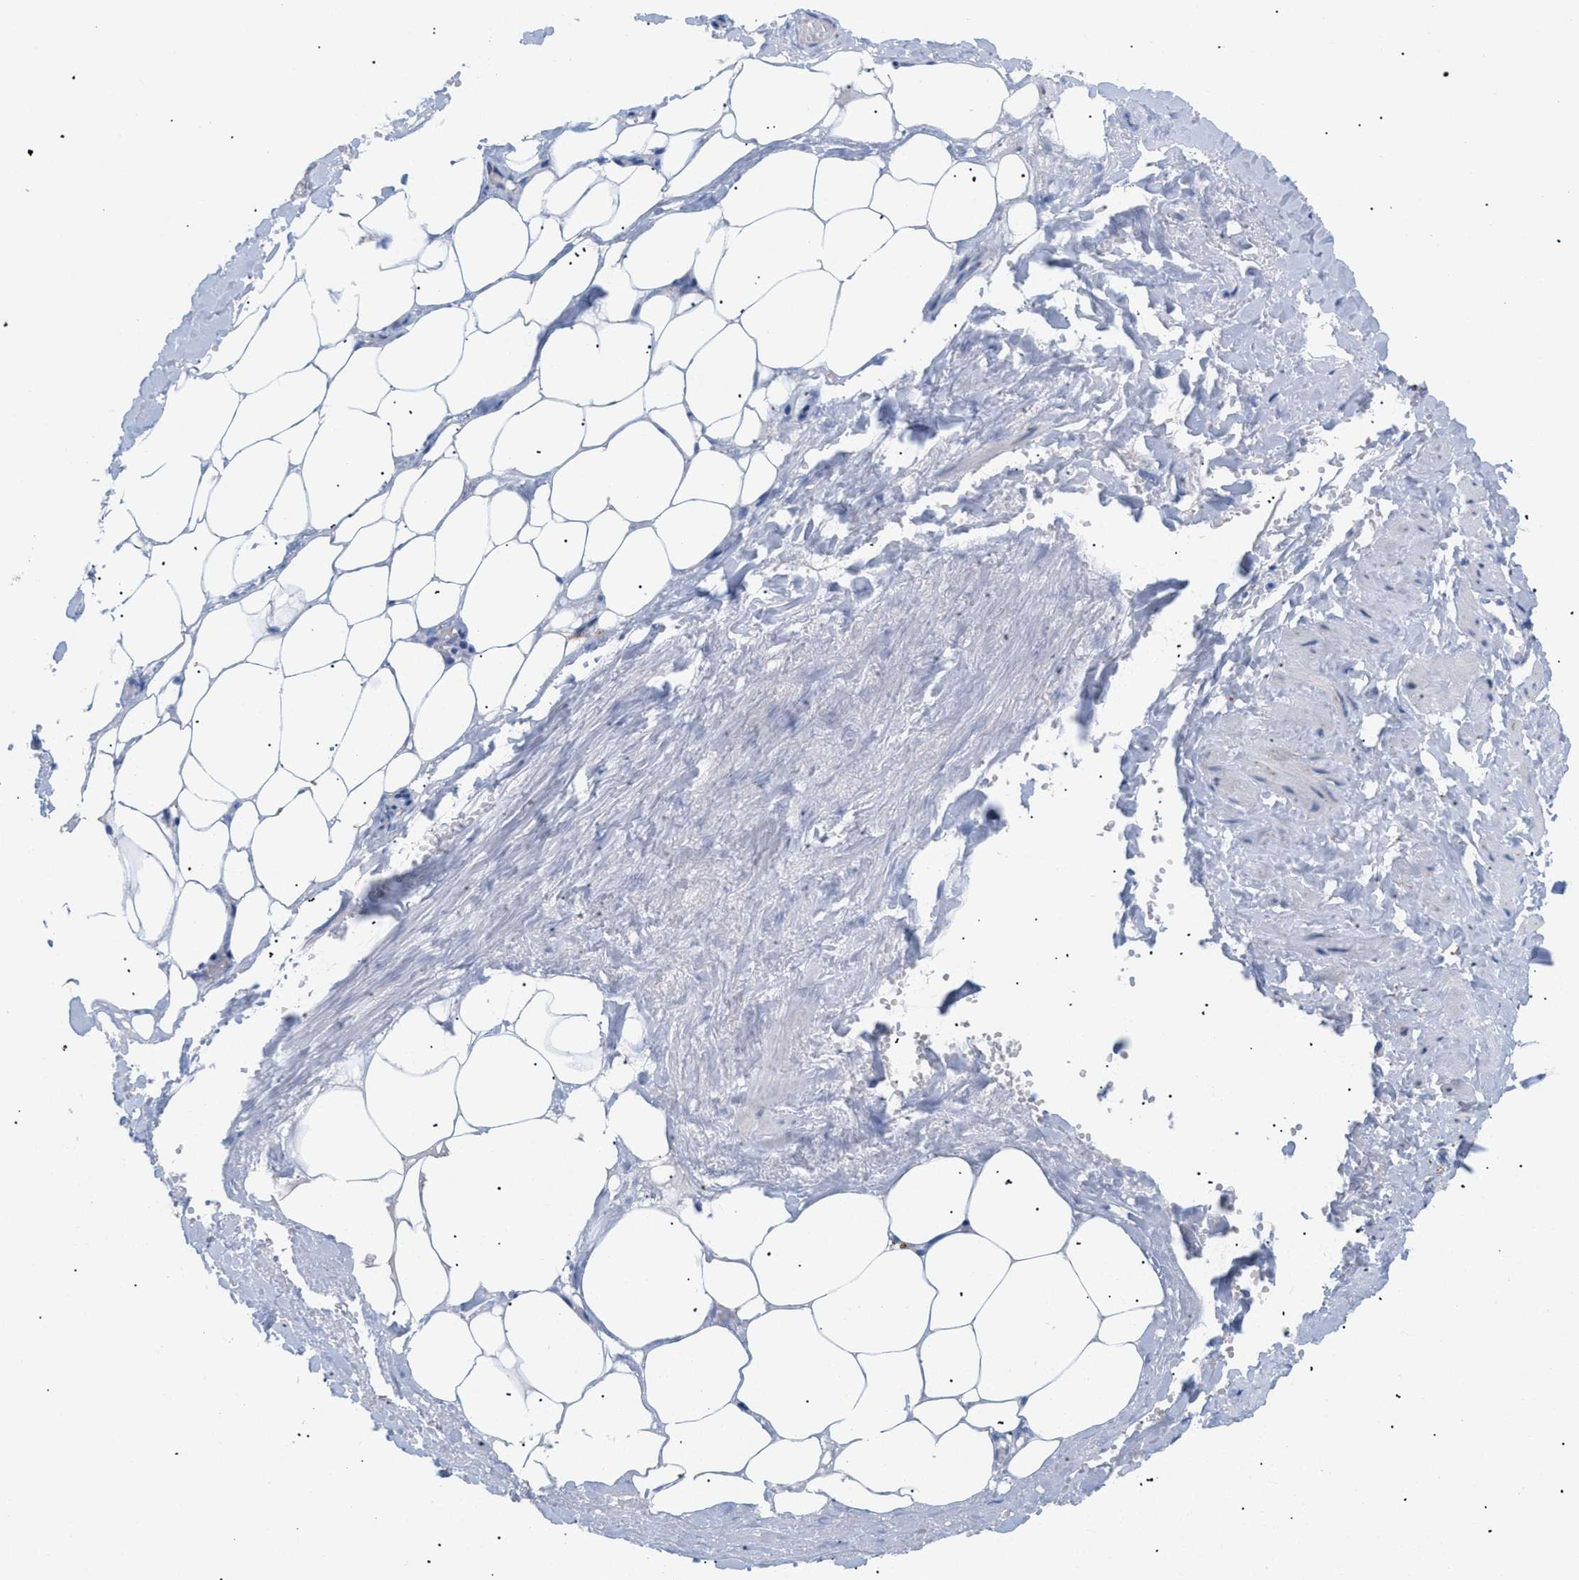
{"staining": {"intensity": "negative", "quantity": "none", "location": "none"}, "tissue": "adipose tissue", "cell_type": "Adipocytes", "image_type": "normal", "snomed": [{"axis": "morphology", "description": "Normal tissue, NOS"}, {"axis": "topography", "description": "Soft tissue"}, {"axis": "topography", "description": "Vascular tissue"}], "caption": "DAB immunohistochemical staining of normal human adipose tissue shows no significant staining in adipocytes.", "gene": "DRAM2", "patient": {"sex": "female", "age": 35}}